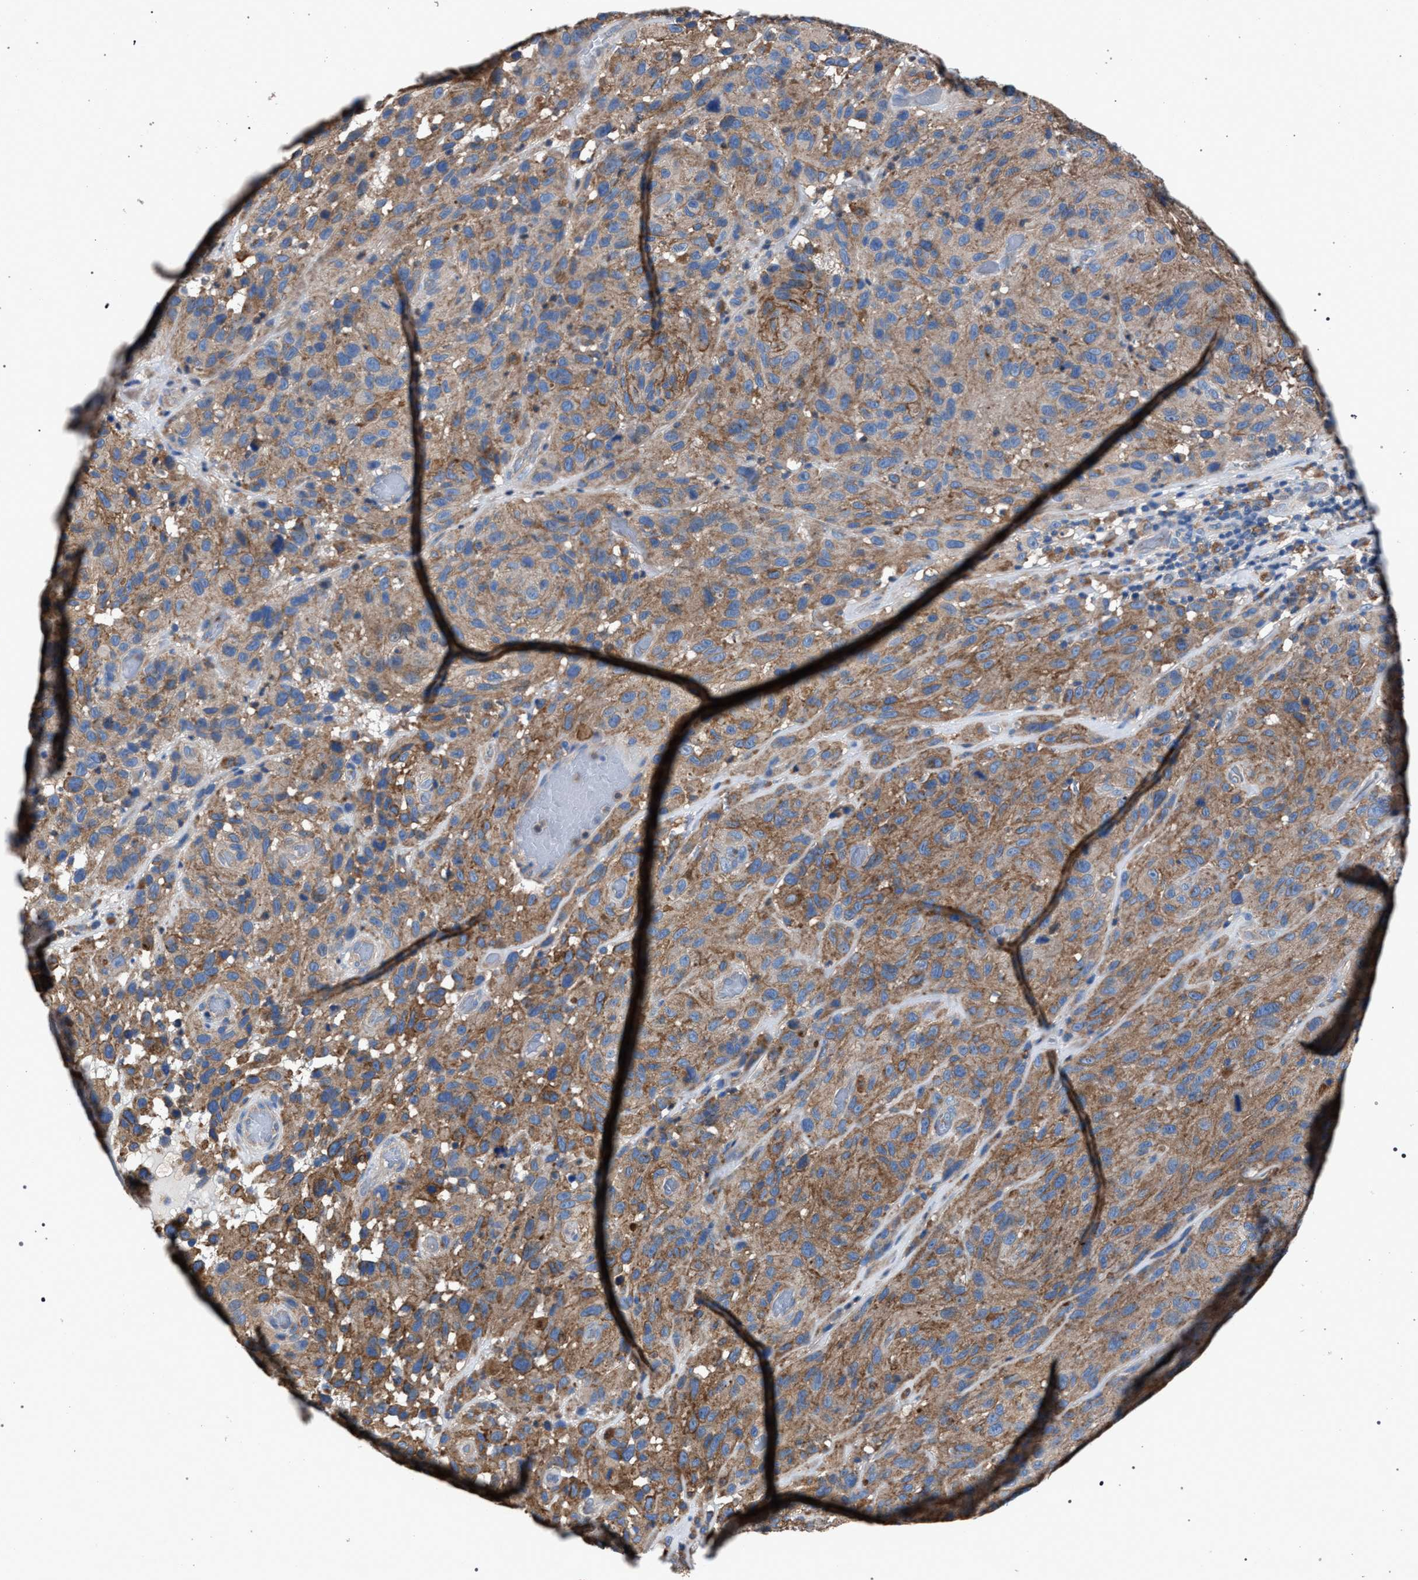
{"staining": {"intensity": "moderate", "quantity": ">75%", "location": "cytoplasmic/membranous"}, "tissue": "melanoma", "cell_type": "Tumor cells", "image_type": "cancer", "snomed": [{"axis": "morphology", "description": "Malignant melanoma, NOS"}, {"axis": "topography", "description": "Skin"}], "caption": "Protein expression analysis of melanoma displays moderate cytoplasmic/membranous staining in about >75% of tumor cells.", "gene": "ATP6V0A1", "patient": {"sex": "male", "age": 66}}